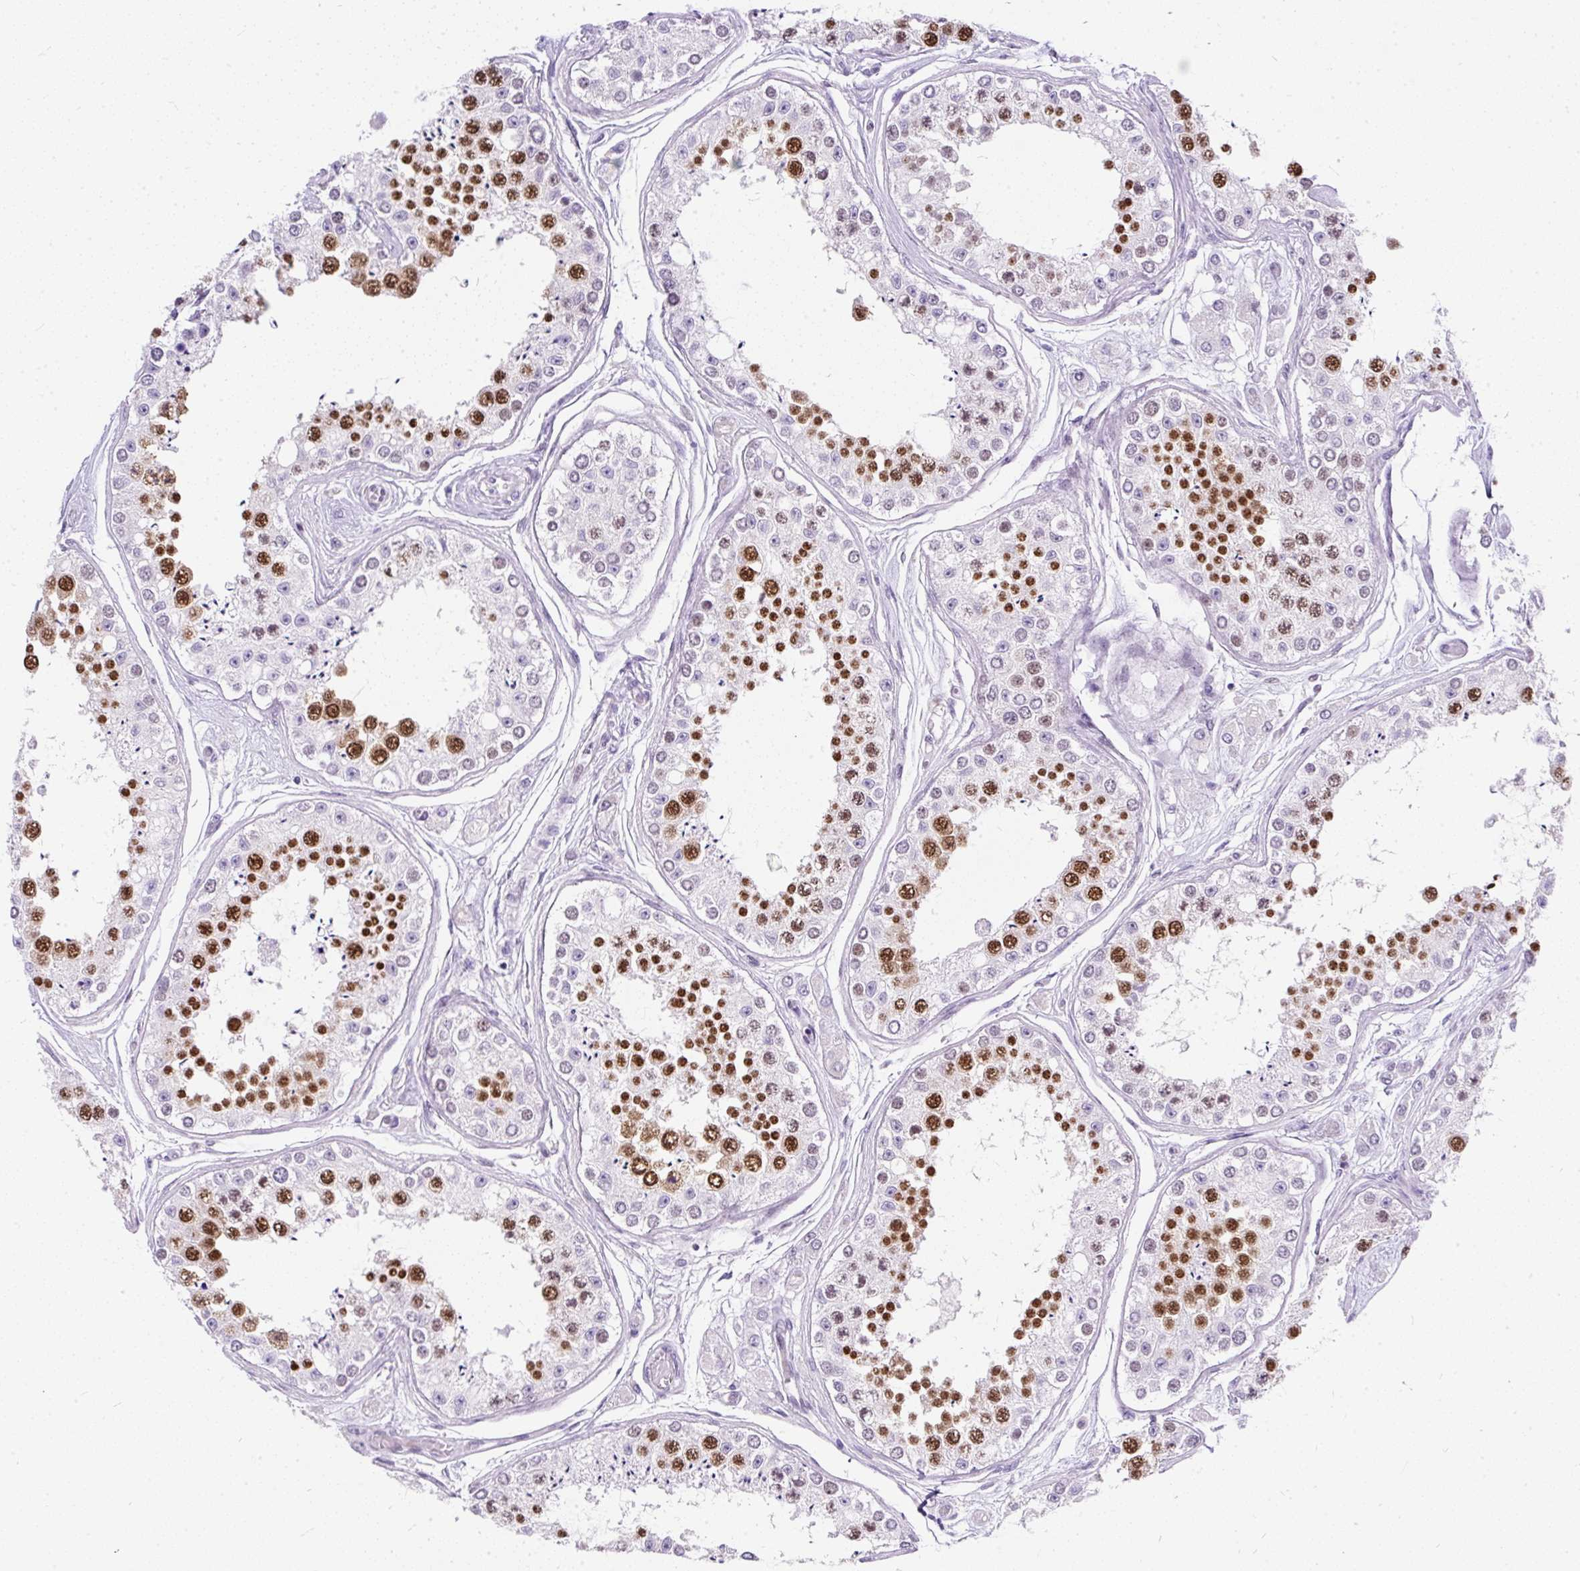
{"staining": {"intensity": "strong", "quantity": "25%-75%", "location": "nuclear"}, "tissue": "testis", "cell_type": "Cells in seminiferous ducts", "image_type": "normal", "snomed": [{"axis": "morphology", "description": "Normal tissue, NOS"}, {"axis": "topography", "description": "Testis"}], "caption": "Human testis stained with a brown dye exhibits strong nuclear positive positivity in about 25%-75% of cells in seminiferous ducts.", "gene": "PLCXD2", "patient": {"sex": "male", "age": 25}}